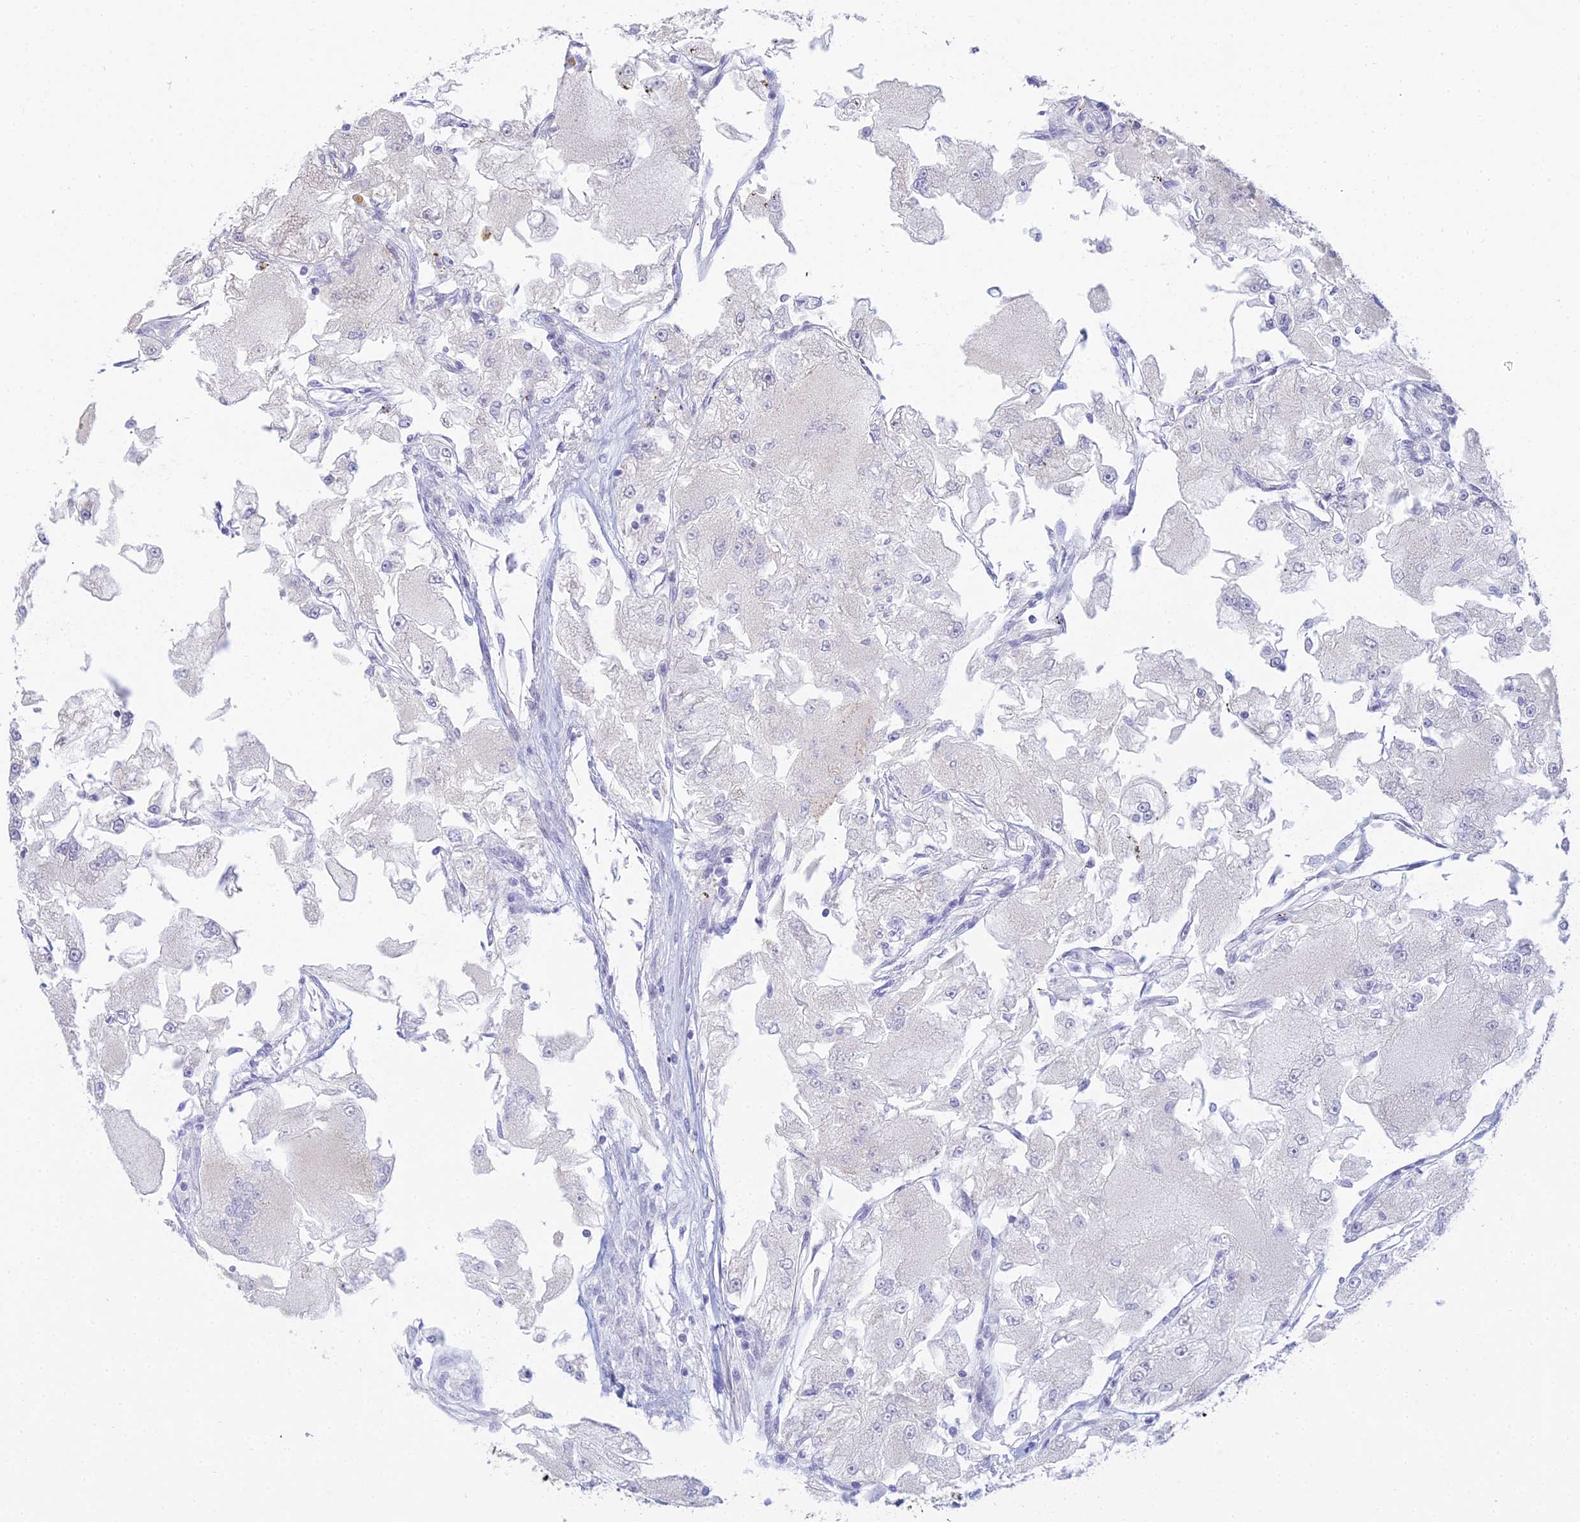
{"staining": {"intensity": "negative", "quantity": "none", "location": "none"}, "tissue": "renal cancer", "cell_type": "Tumor cells", "image_type": "cancer", "snomed": [{"axis": "morphology", "description": "Adenocarcinoma, NOS"}, {"axis": "topography", "description": "Kidney"}], "caption": "IHC of renal cancer (adenocarcinoma) displays no staining in tumor cells.", "gene": "CFAP206", "patient": {"sex": "female", "age": 72}}